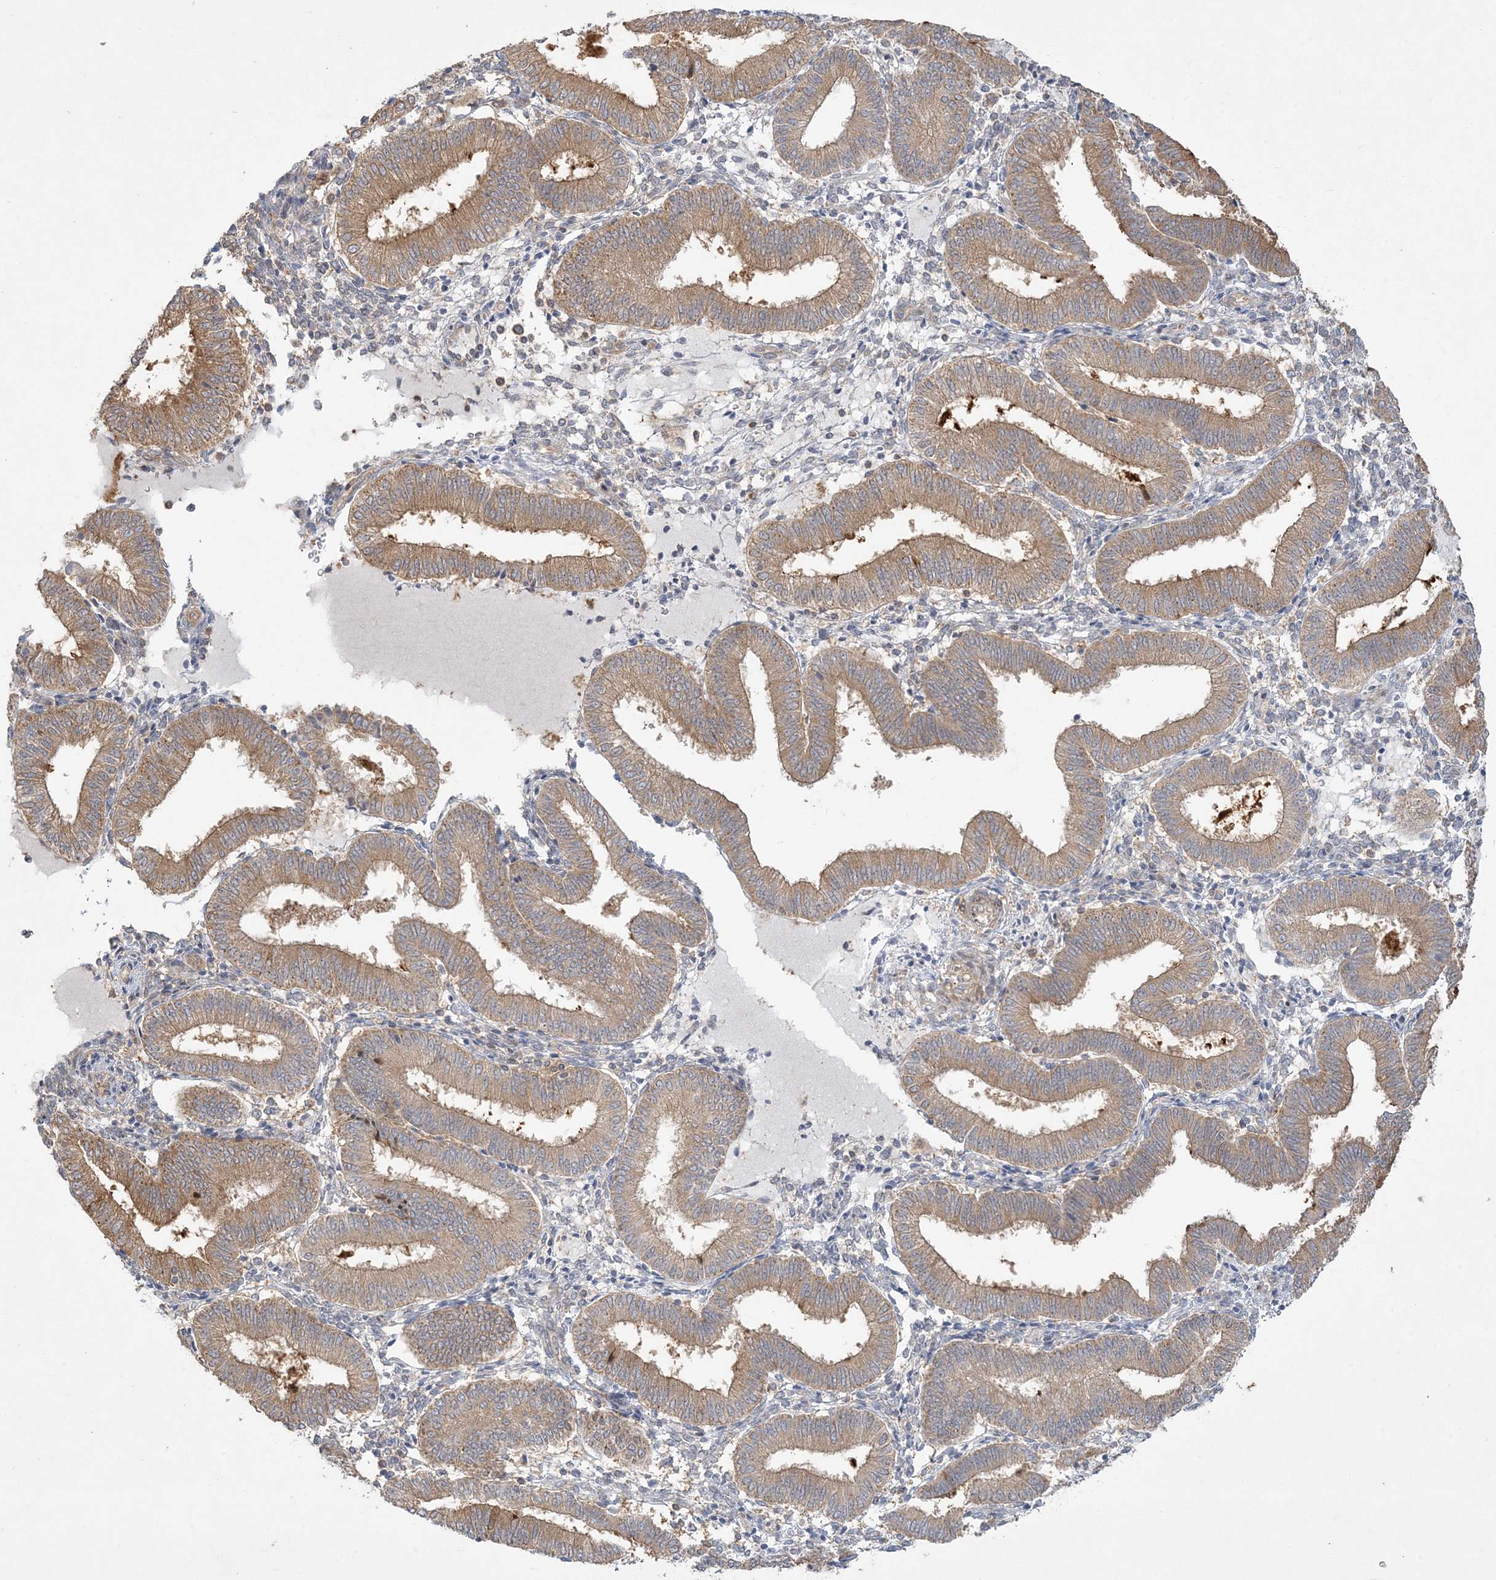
{"staining": {"intensity": "moderate", "quantity": ">75%", "location": "cytoplasmic/membranous"}, "tissue": "endometrium", "cell_type": "Cells in endometrial stroma", "image_type": "normal", "snomed": [{"axis": "morphology", "description": "Normal tissue, NOS"}, {"axis": "topography", "description": "Endometrium"}], "caption": "Benign endometrium displays moderate cytoplasmic/membranous staining in about >75% of cells in endometrial stroma Ihc stains the protein of interest in brown and the nuclei are stained blue..", "gene": "ZC3H6", "patient": {"sex": "female", "age": 39}}